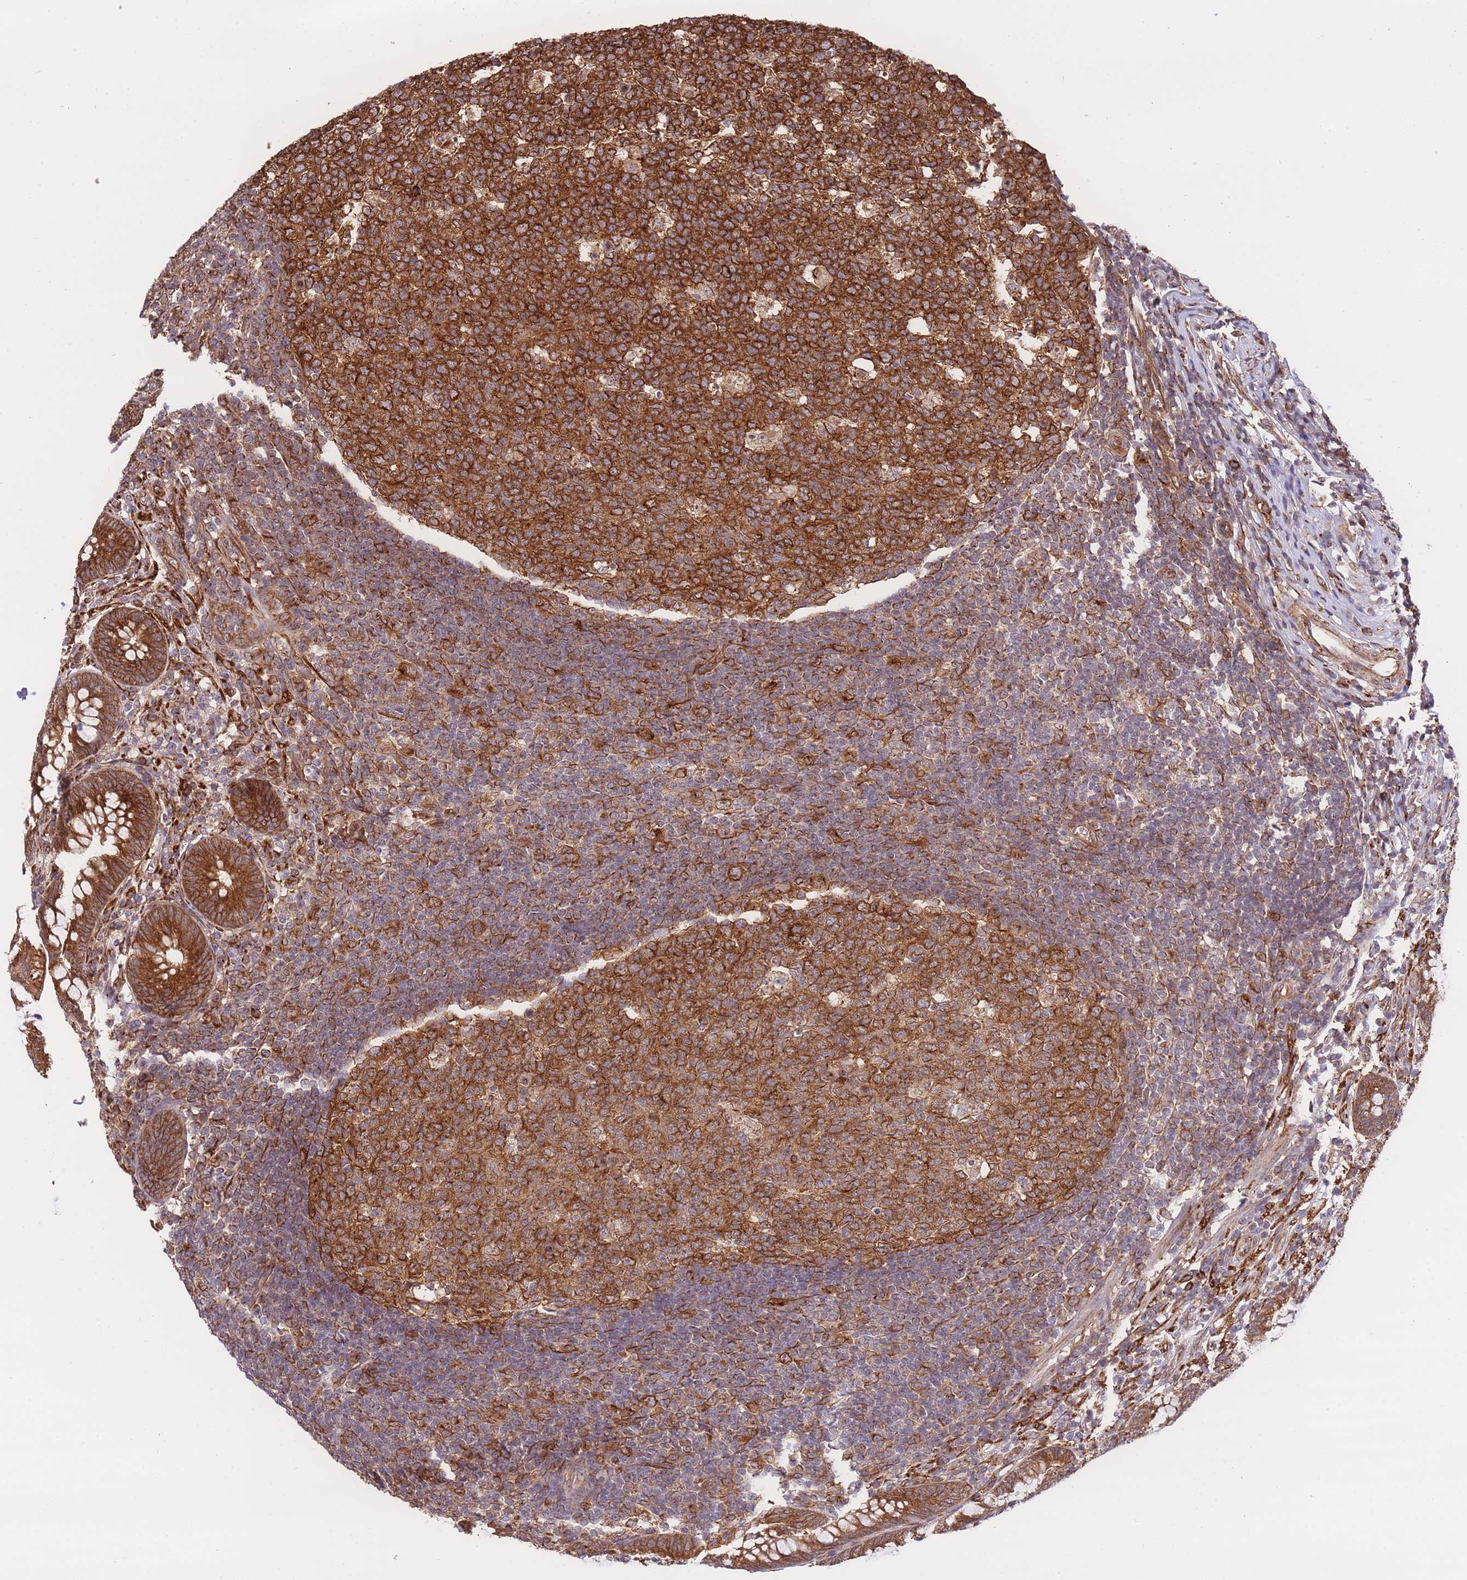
{"staining": {"intensity": "strong", "quantity": ">75%", "location": "cytoplasmic/membranous"}, "tissue": "appendix", "cell_type": "Glandular cells", "image_type": "normal", "snomed": [{"axis": "morphology", "description": "Normal tissue, NOS"}, {"axis": "topography", "description": "Appendix"}], "caption": "Brown immunohistochemical staining in normal appendix demonstrates strong cytoplasmic/membranous expression in approximately >75% of glandular cells.", "gene": "EXOSC8", "patient": {"sex": "male", "age": 56}}